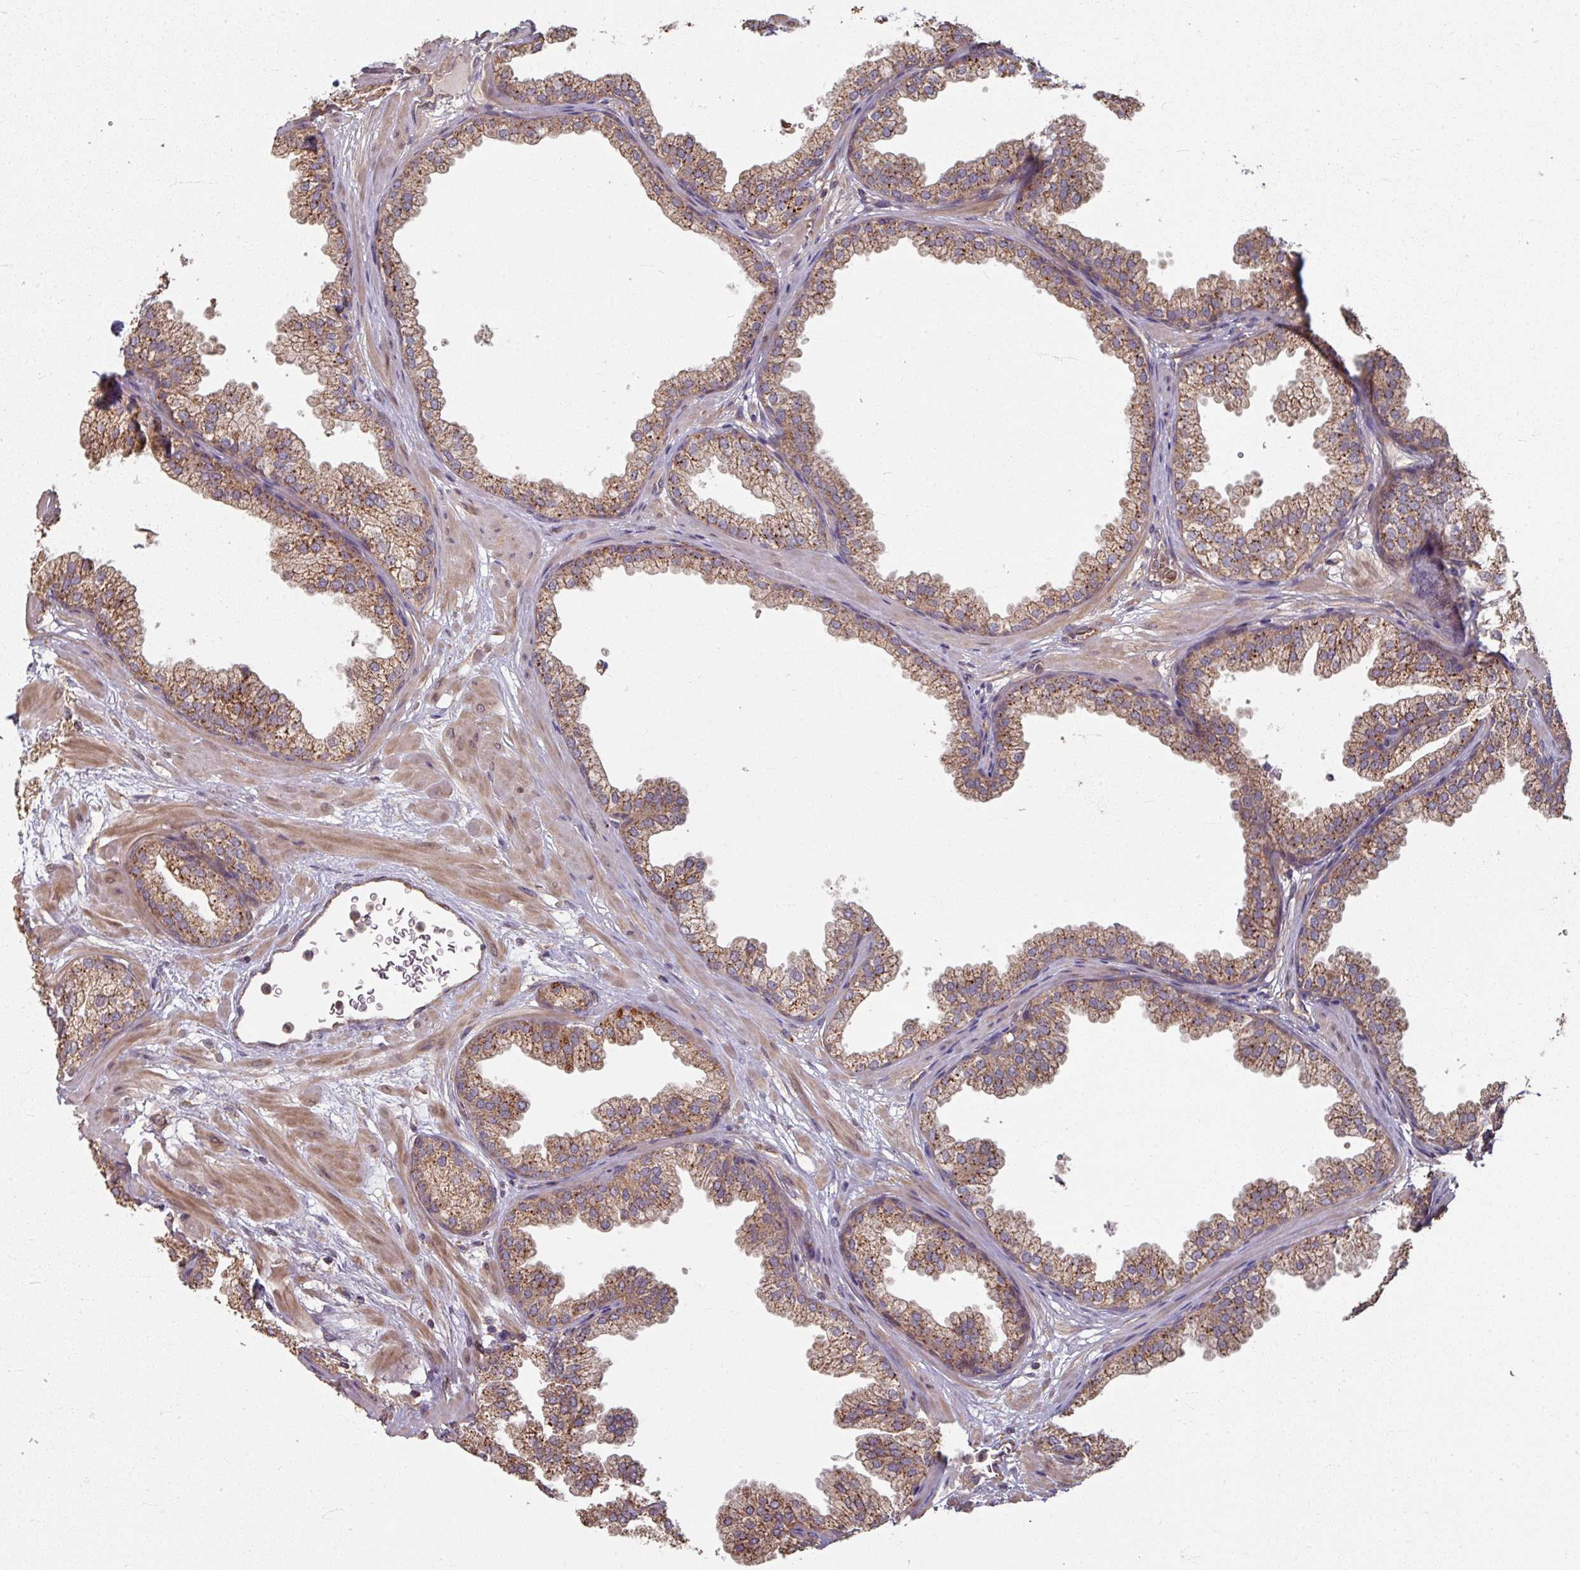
{"staining": {"intensity": "moderate", "quantity": ">75%", "location": "cytoplasmic/membranous"}, "tissue": "prostate", "cell_type": "Glandular cells", "image_type": "normal", "snomed": [{"axis": "morphology", "description": "Normal tissue, NOS"}, {"axis": "topography", "description": "Prostate"}], "caption": "High-magnification brightfield microscopy of normal prostate stained with DAB (brown) and counterstained with hematoxylin (blue). glandular cells exhibit moderate cytoplasmic/membranous positivity is seen in approximately>75% of cells.", "gene": "CCDC68", "patient": {"sex": "male", "age": 37}}